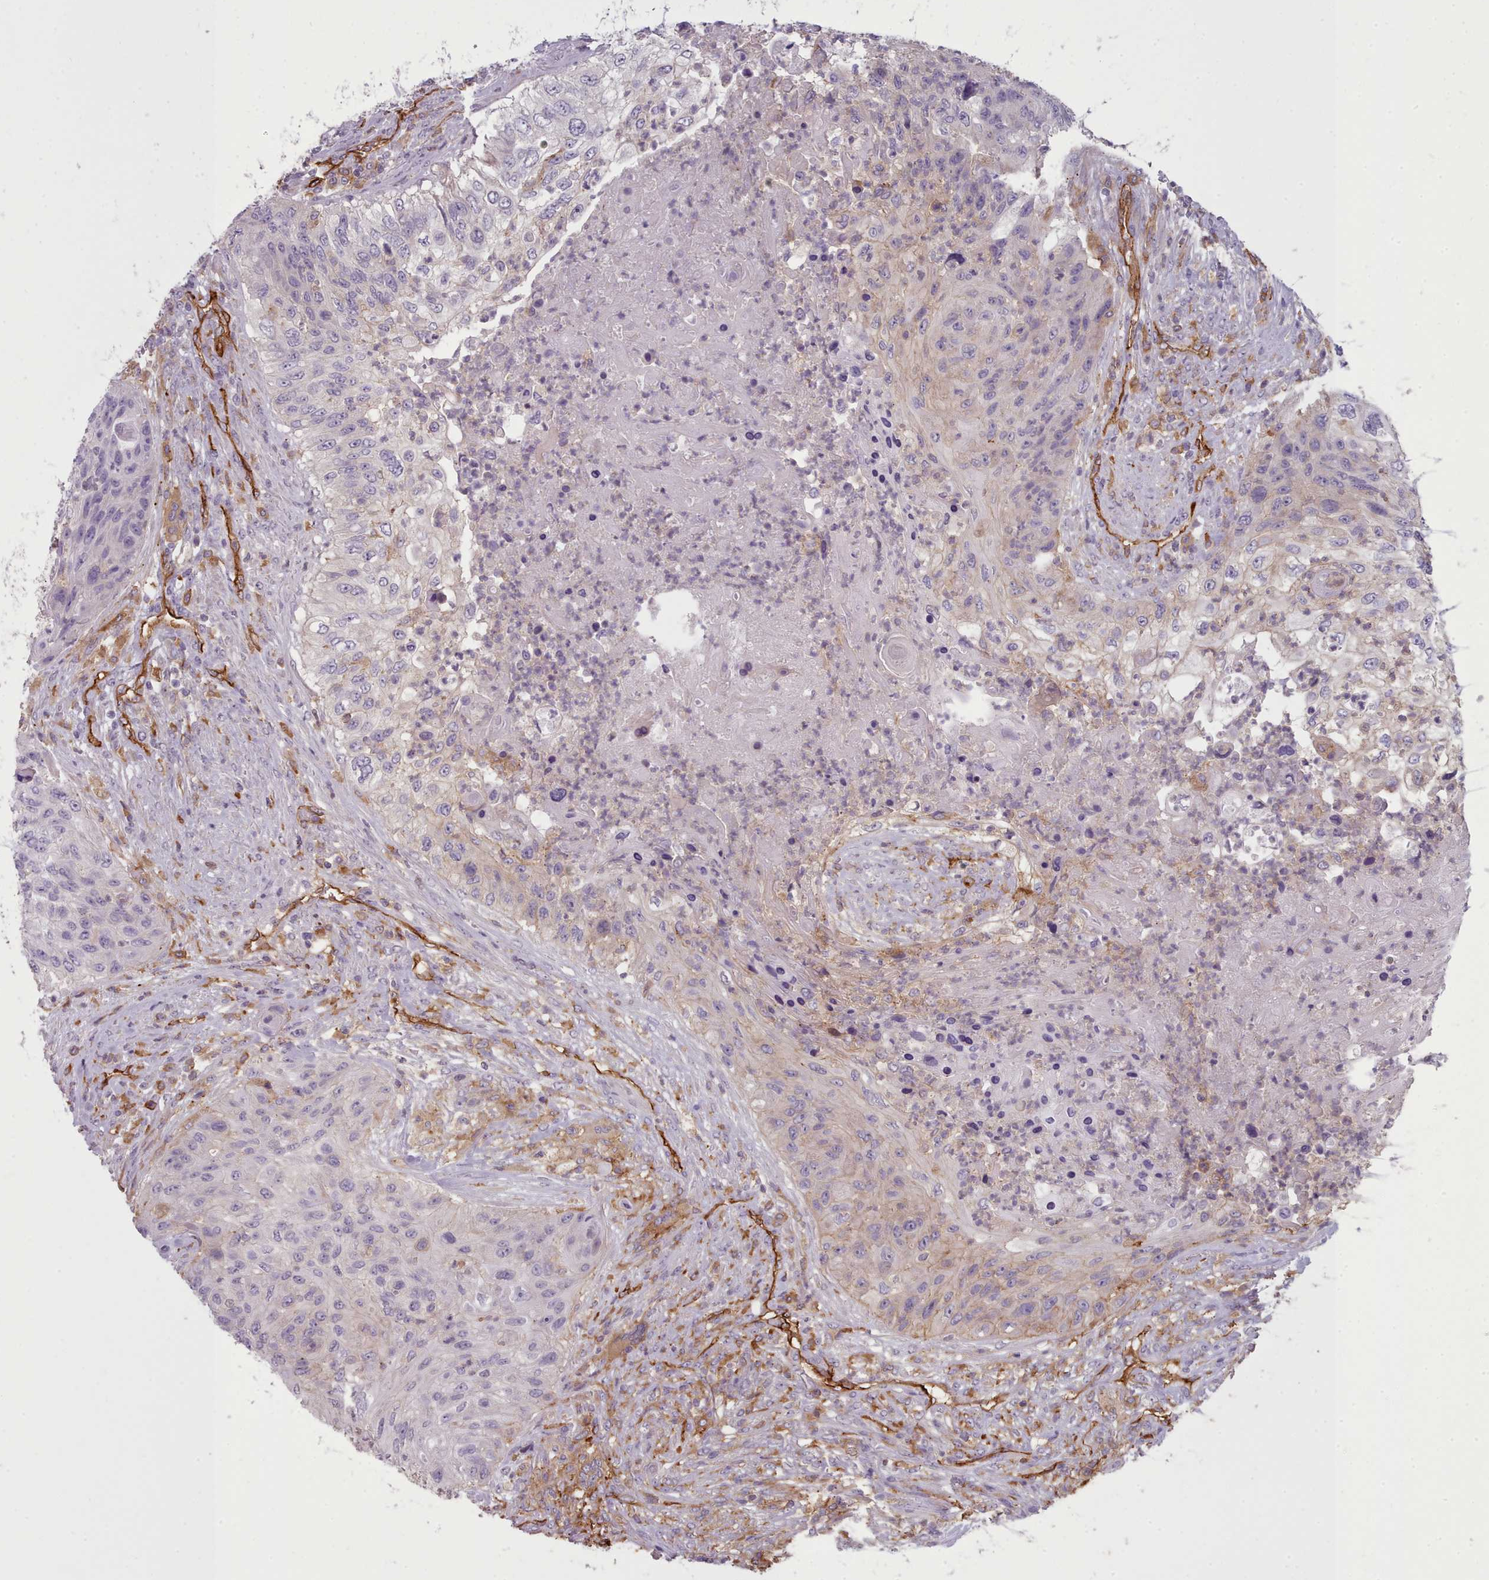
{"staining": {"intensity": "weak", "quantity": "<25%", "location": "cytoplasmic/membranous"}, "tissue": "urothelial cancer", "cell_type": "Tumor cells", "image_type": "cancer", "snomed": [{"axis": "morphology", "description": "Urothelial carcinoma, High grade"}, {"axis": "topography", "description": "Urinary bladder"}], "caption": "The photomicrograph demonstrates no significant expression in tumor cells of urothelial cancer.", "gene": "CD300LF", "patient": {"sex": "female", "age": 60}}